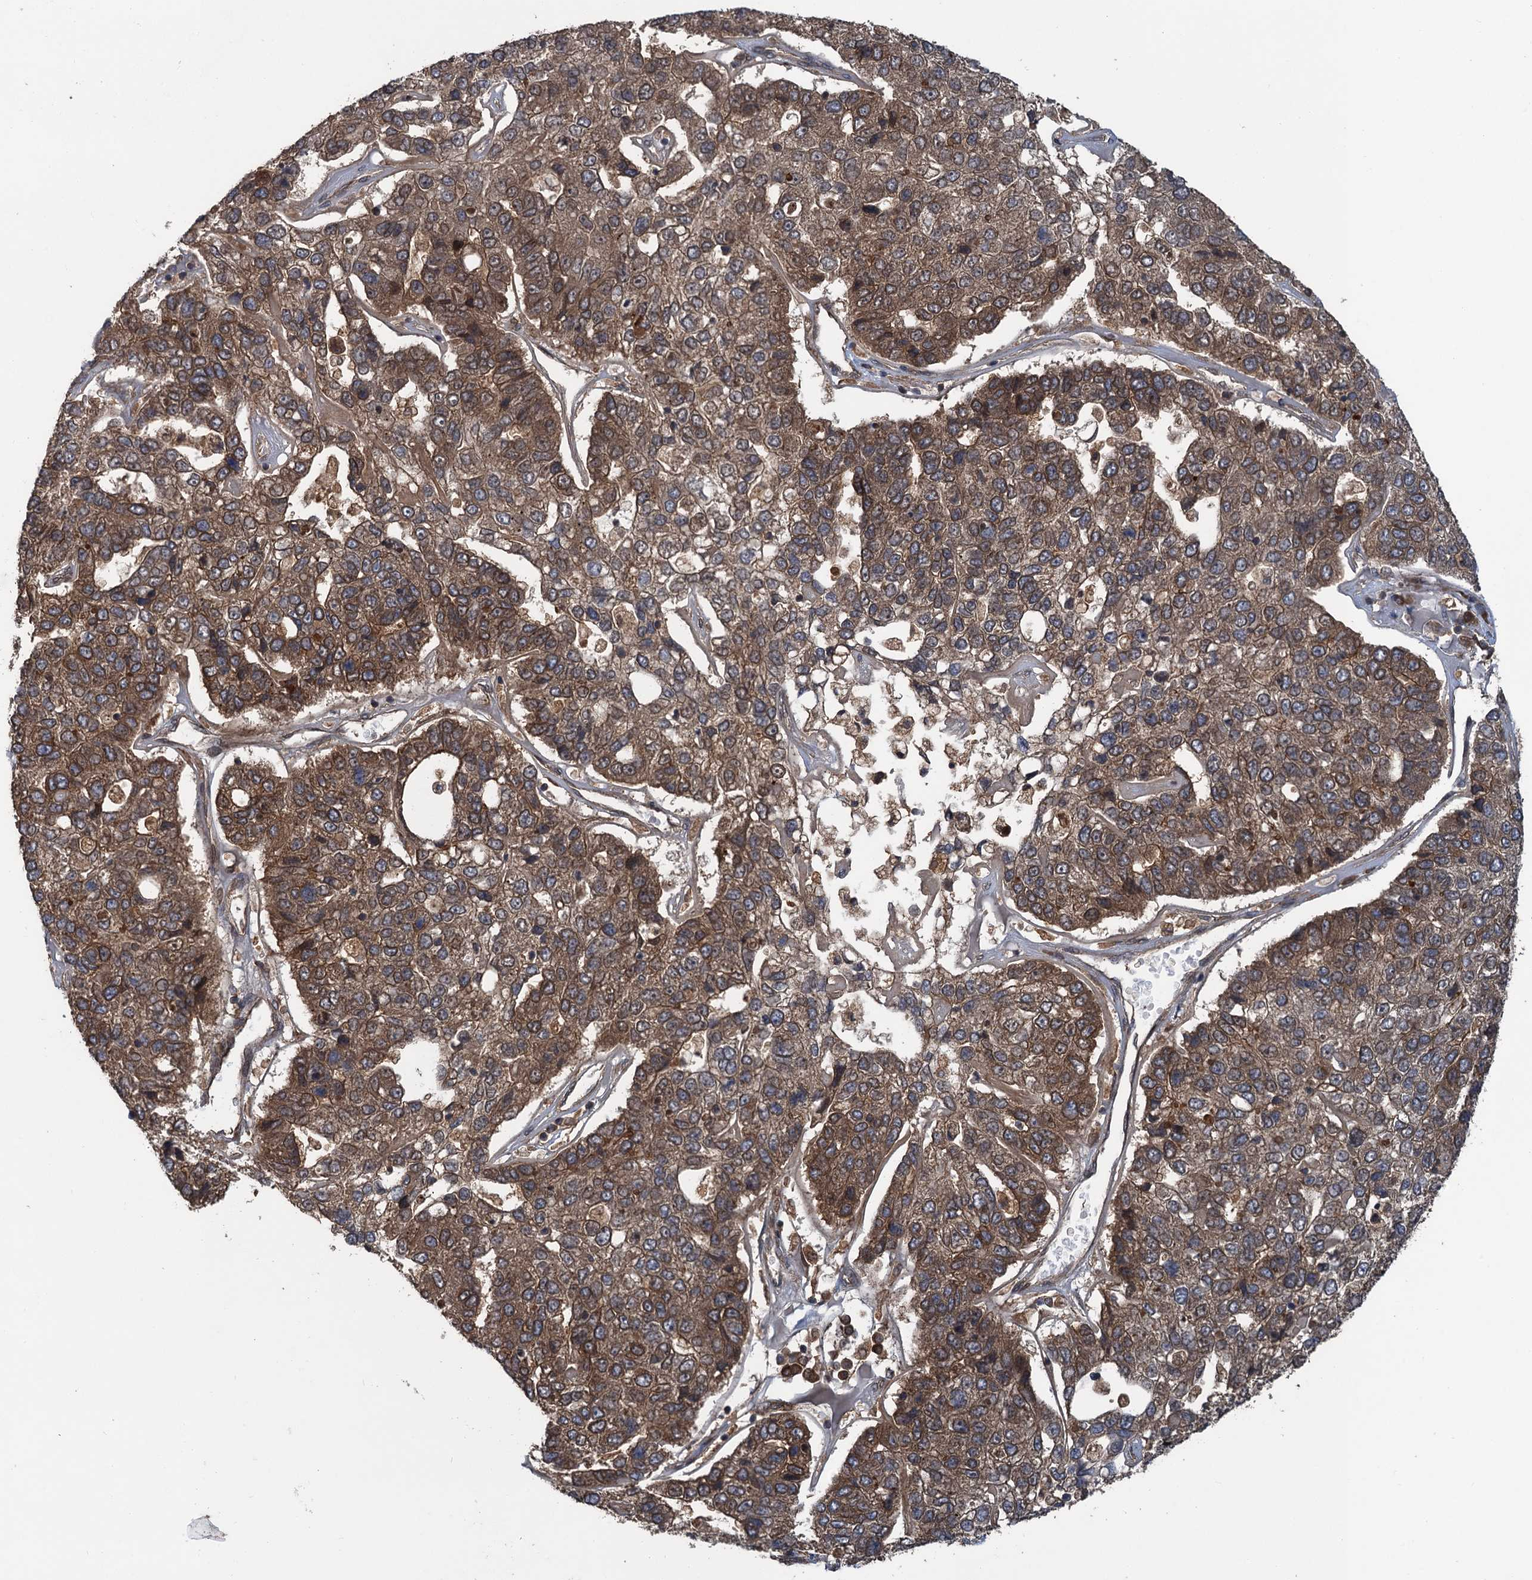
{"staining": {"intensity": "moderate", "quantity": ">75%", "location": "cytoplasmic/membranous"}, "tissue": "pancreatic cancer", "cell_type": "Tumor cells", "image_type": "cancer", "snomed": [{"axis": "morphology", "description": "Adenocarcinoma, NOS"}, {"axis": "topography", "description": "Pancreas"}], "caption": "Immunohistochemistry (DAB (3,3'-diaminobenzidine)) staining of pancreatic adenocarcinoma reveals moderate cytoplasmic/membranous protein expression in about >75% of tumor cells.", "gene": "GLE1", "patient": {"sex": "female", "age": 61}}